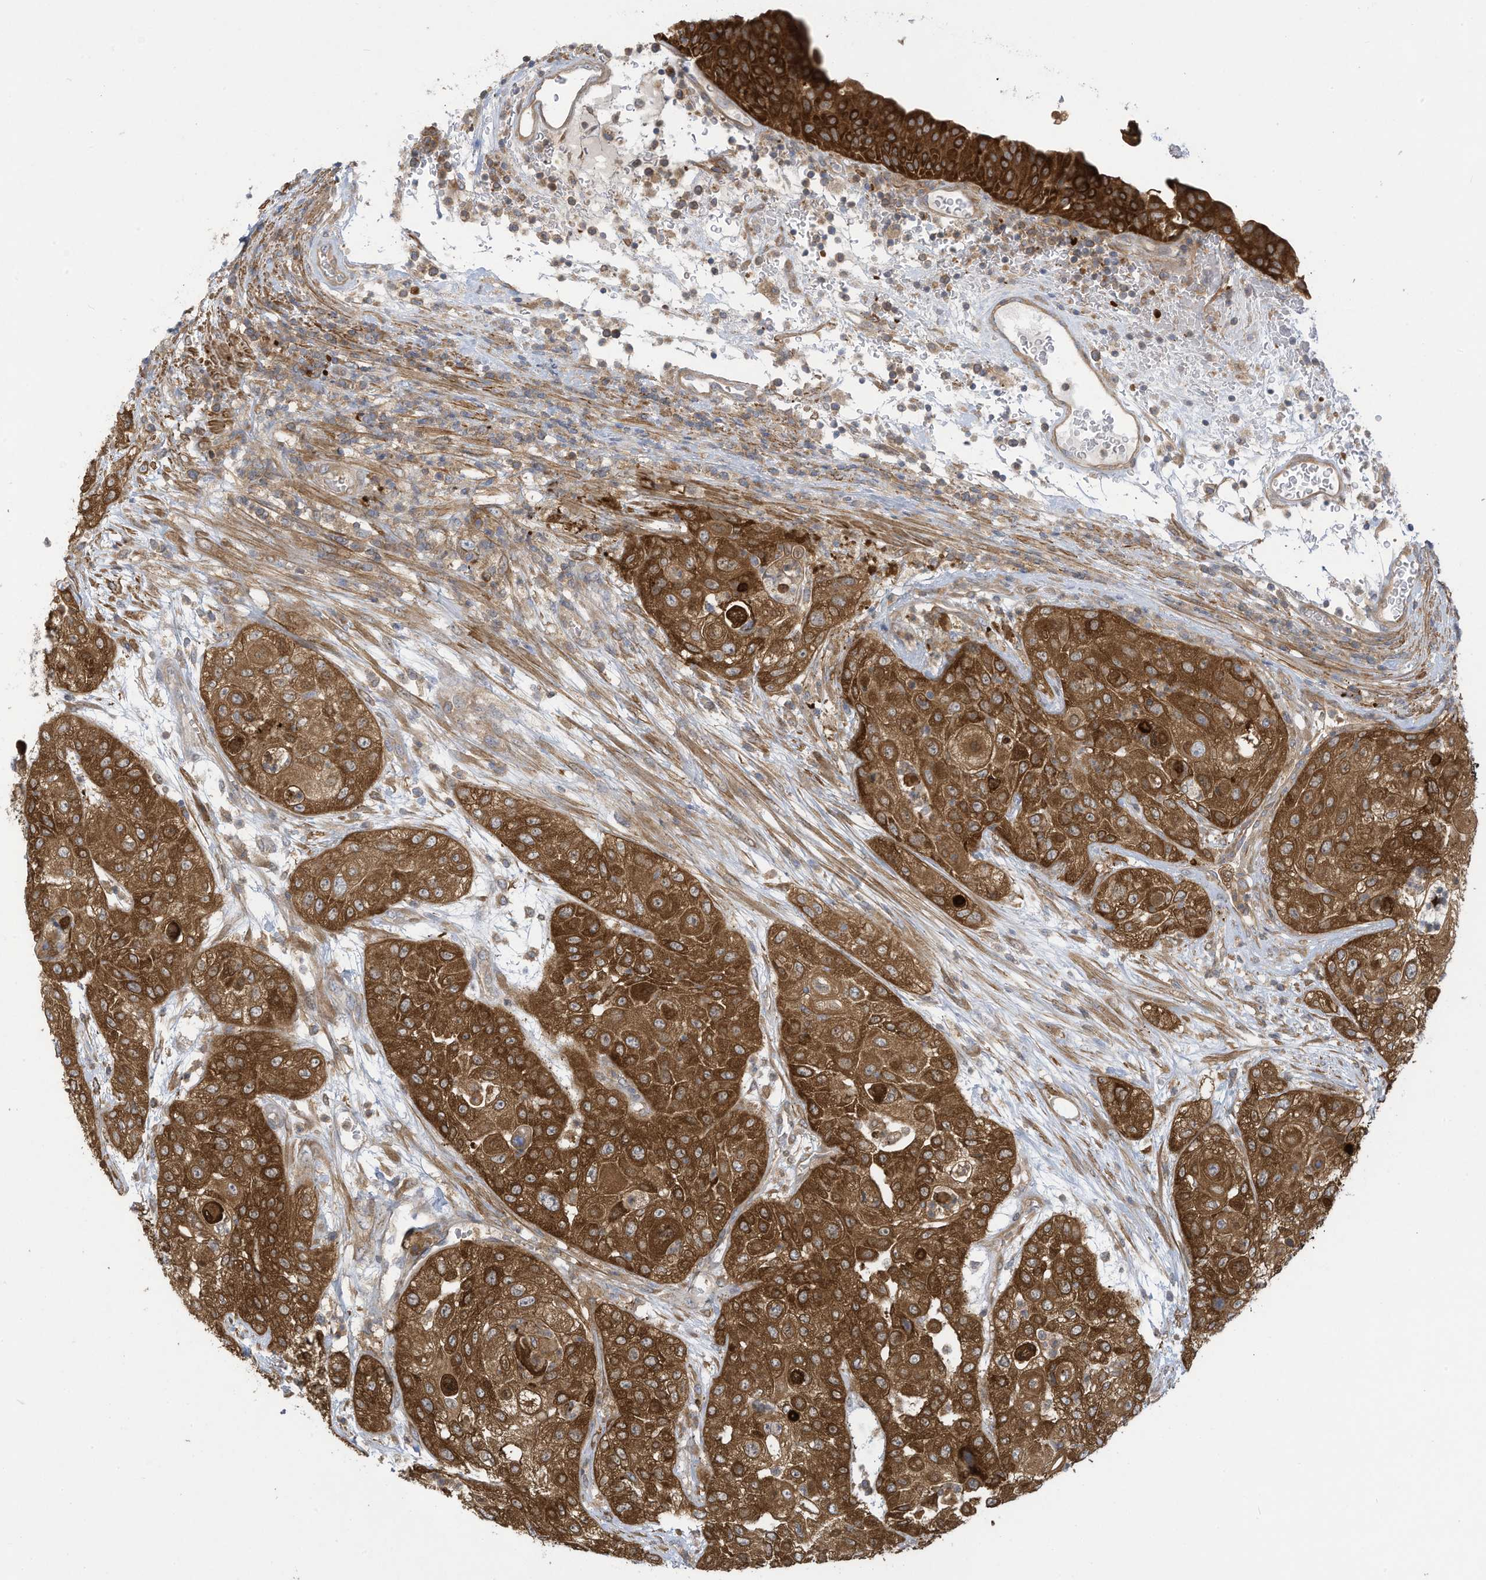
{"staining": {"intensity": "strong", "quantity": ">75%", "location": "cytoplasmic/membranous"}, "tissue": "urothelial cancer", "cell_type": "Tumor cells", "image_type": "cancer", "snomed": [{"axis": "morphology", "description": "Urothelial carcinoma, High grade"}, {"axis": "topography", "description": "Urinary bladder"}], "caption": "Protein expression analysis of urothelial cancer shows strong cytoplasmic/membranous staining in about >75% of tumor cells.", "gene": "ADI1", "patient": {"sex": "female", "age": 79}}